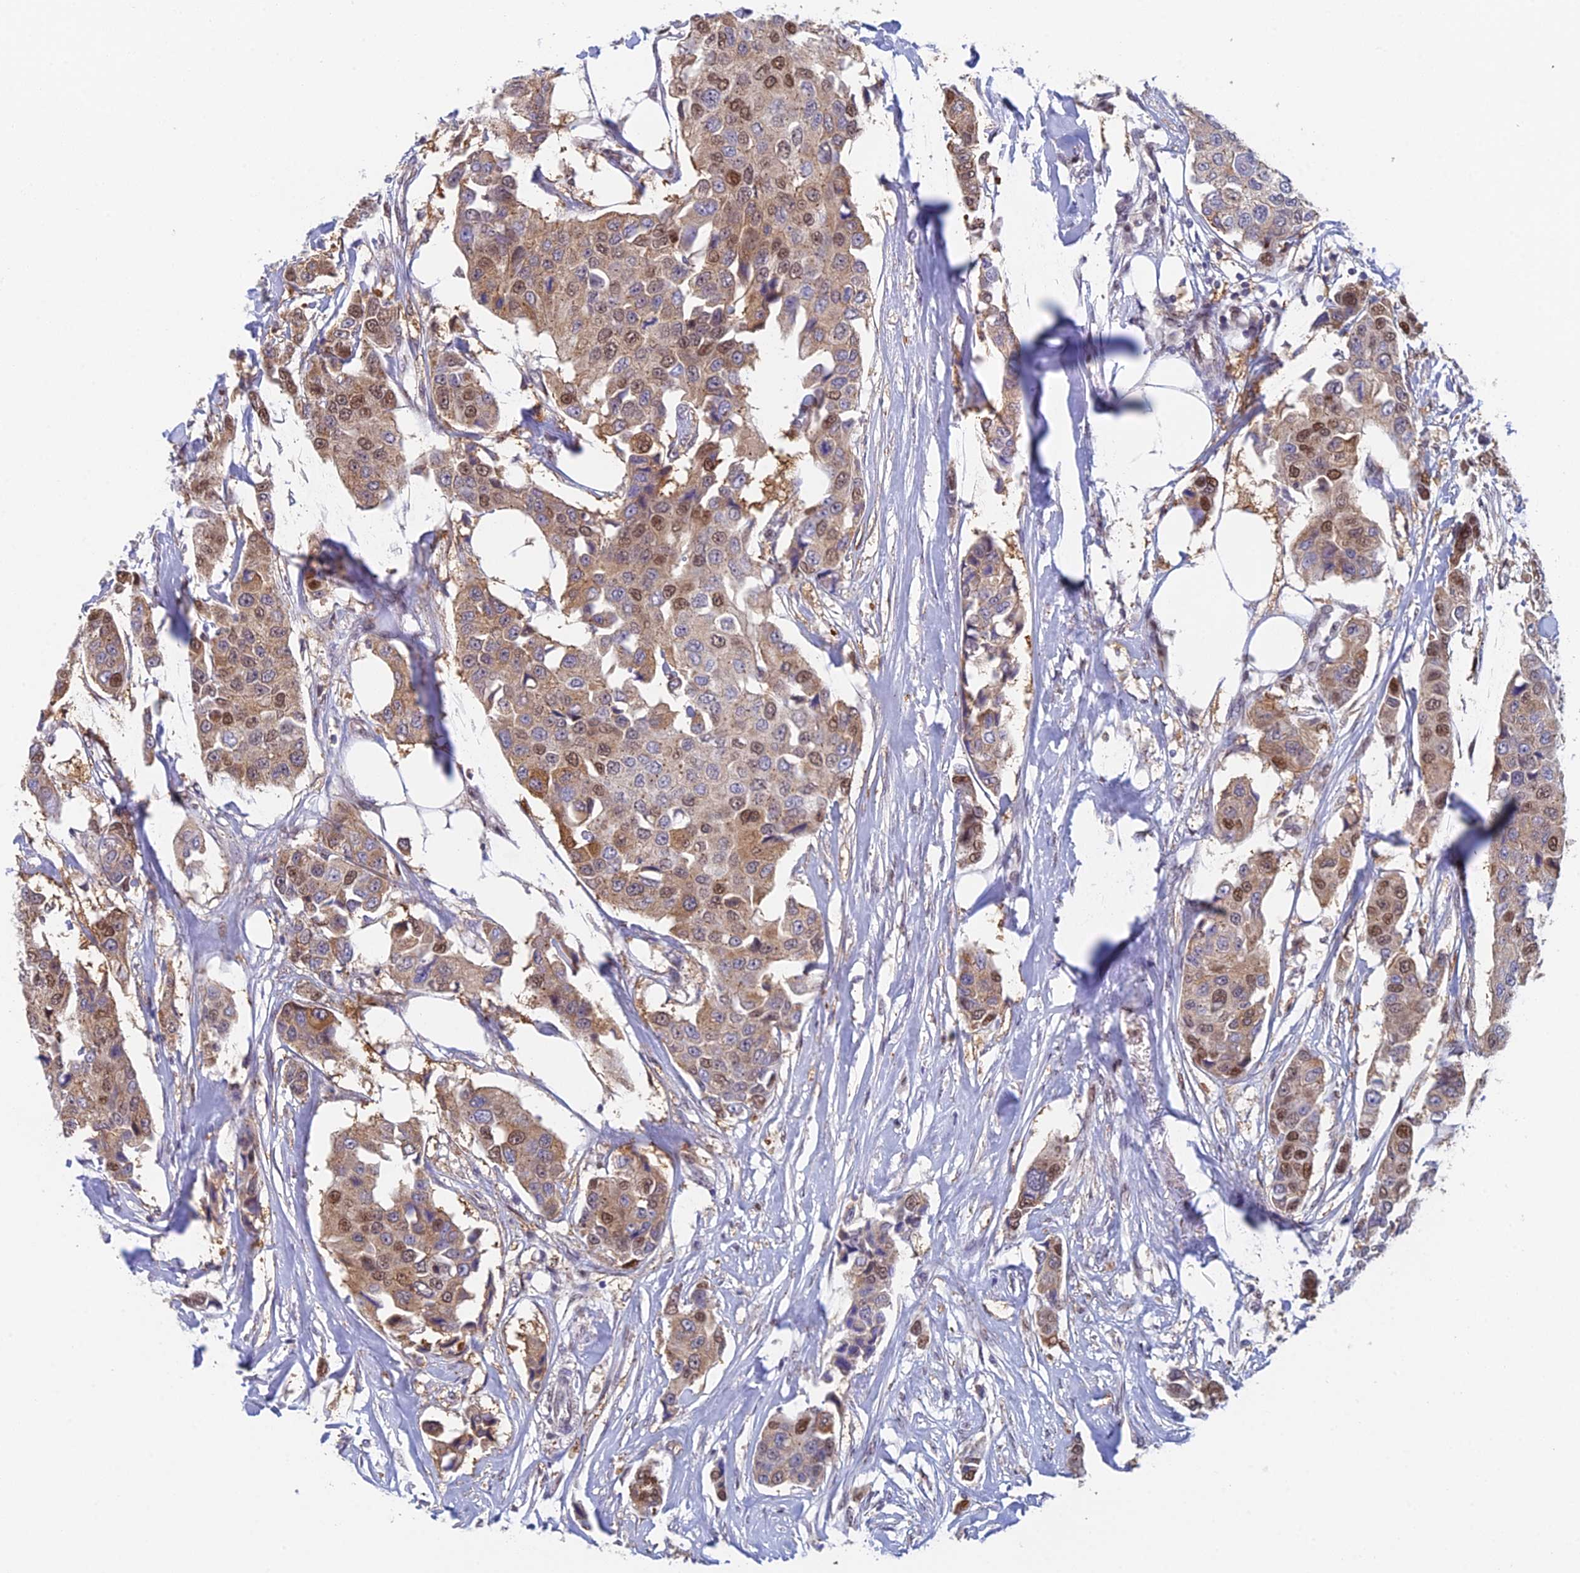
{"staining": {"intensity": "moderate", "quantity": ">75%", "location": "cytoplasmic/membranous,nuclear"}, "tissue": "breast cancer", "cell_type": "Tumor cells", "image_type": "cancer", "snomed": [{"axis": "morphology", "description": "Duct carcinoma"}, {"axis": "topography", "description": "Breast"}], "caption": "Intraductal carcinoma (breast) was stained to show a protein in brown. There is medium levels of moderate cytoplasmic/membranous and nuclear expression in about >75% of tumor cells.", "gene": "MRPL17", "patient": {"sex": "female", "age": 80}}